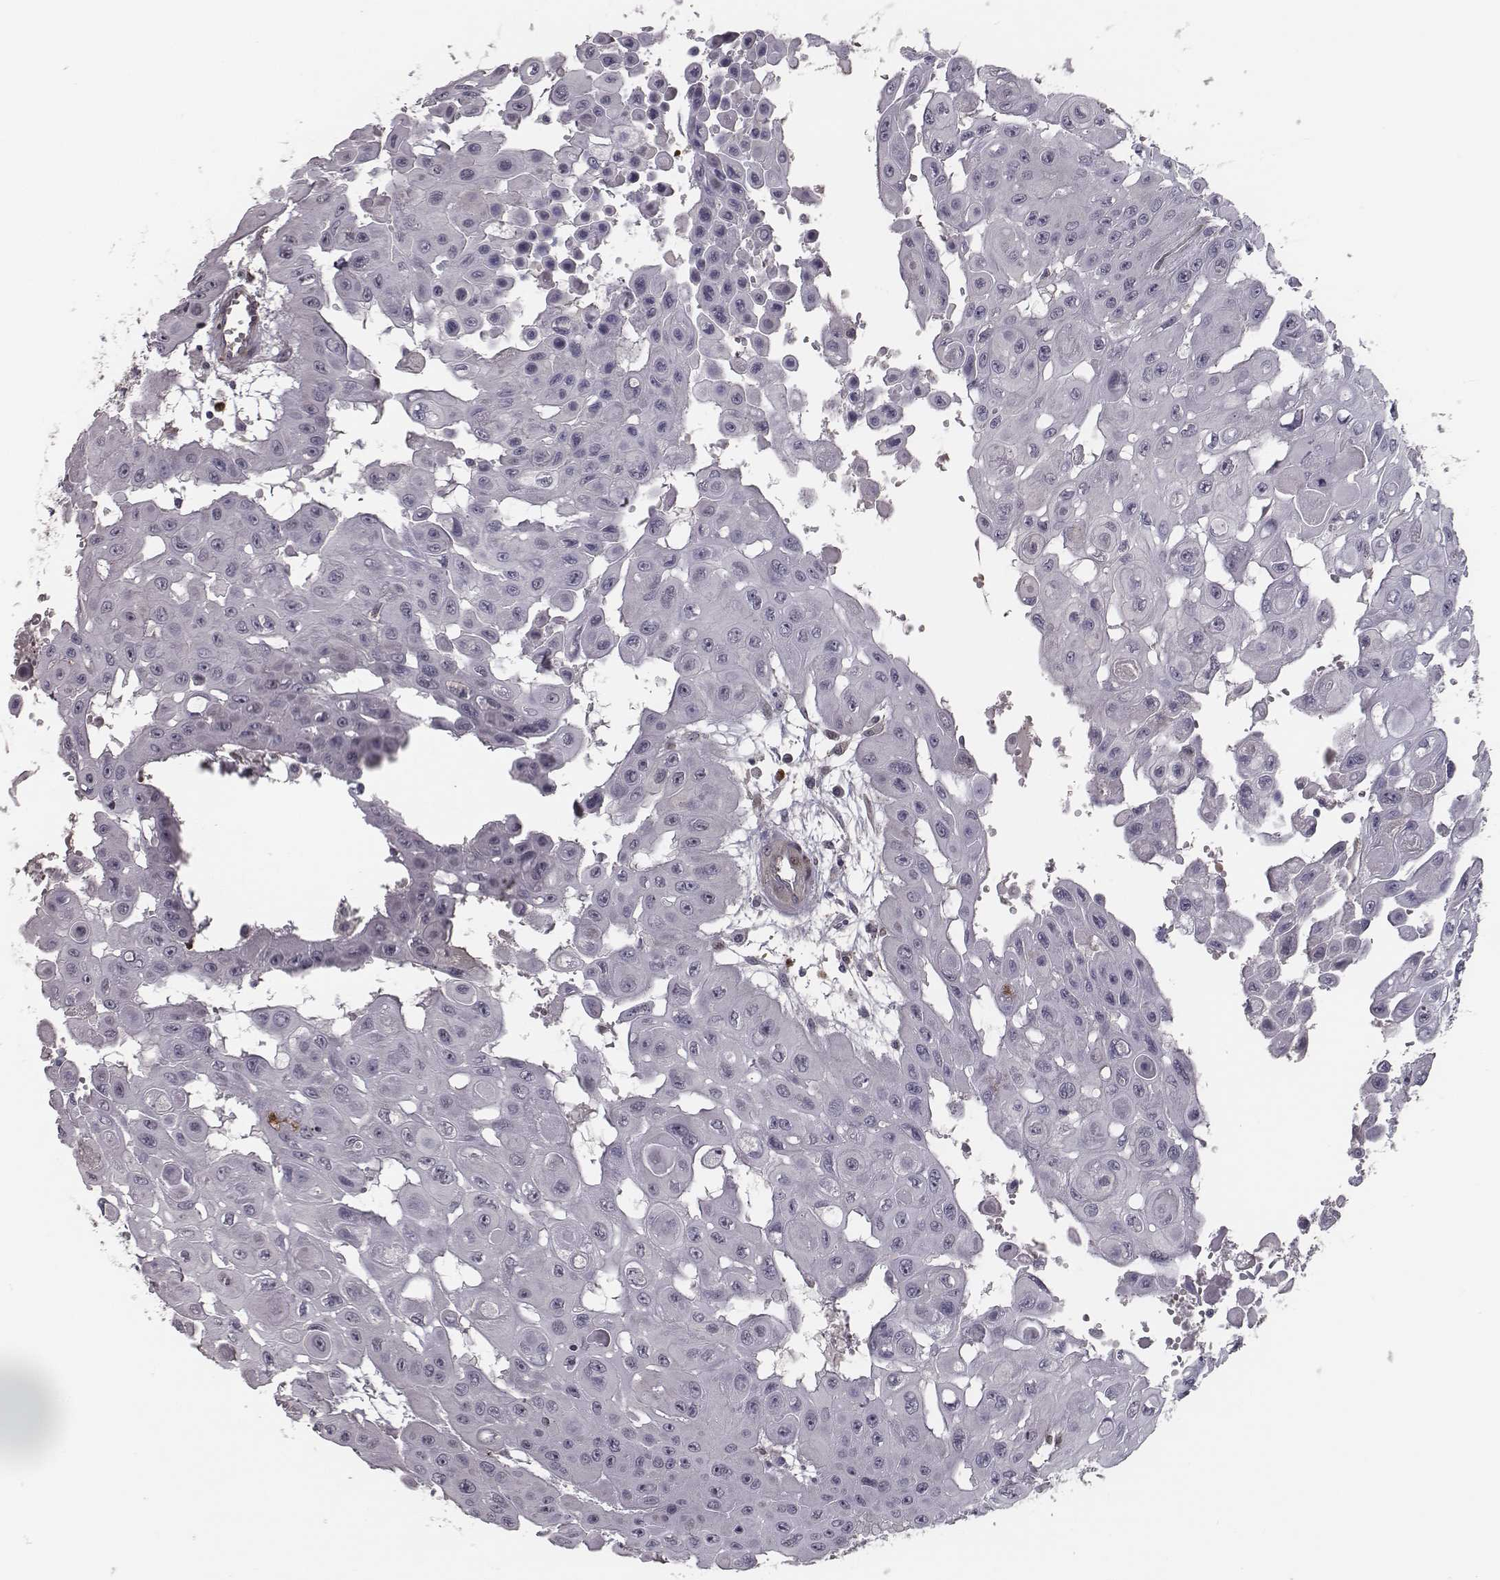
{"staining": {"intensity": "negative", "quantity": "none", "location": "none"}, "tissue": "head and neck cancer", "cell_type": "Tumor cells", "image_type": "cancer", "snomed": [{"axis": "morphology", "description": "Adenocarcinoma, NOS"}, {"axis": "topography", "description": "Head-Neck"}], "caption": "Head and neck adenocarcinoma stained for a protein using IHC demonstrates no staining tumor cells.", "gene": "ISYNA1", "patient": {"sex": "male", "age": 73}}